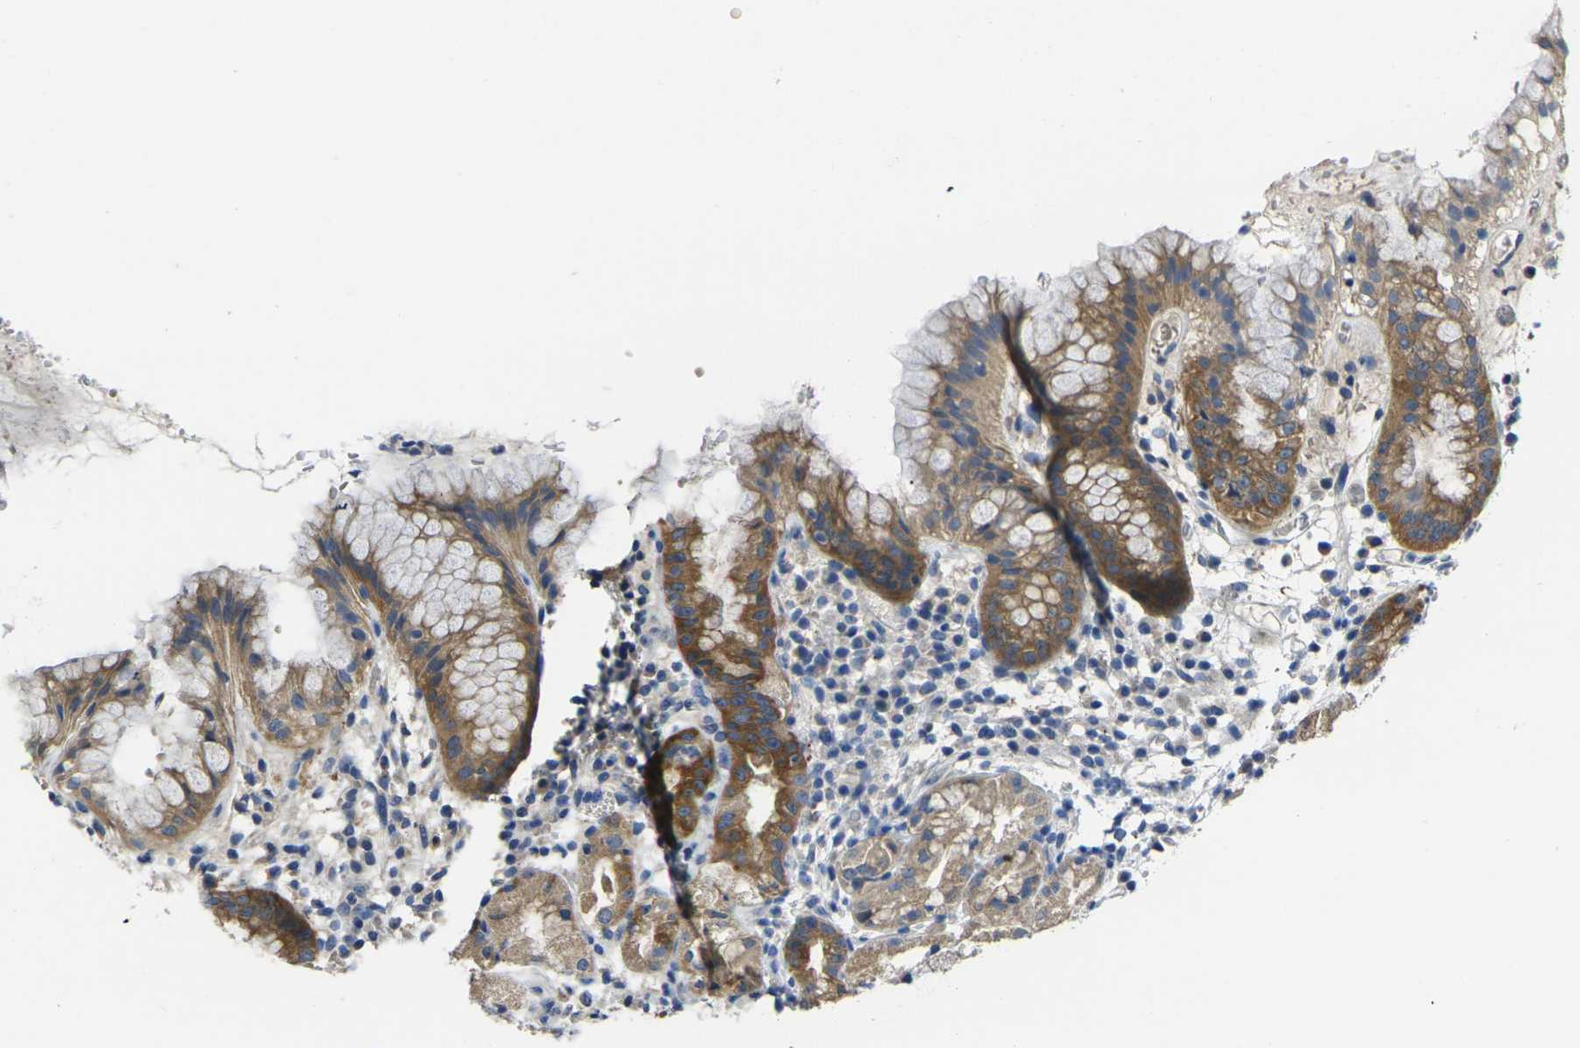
{"staining": {"intensity": "moderate", "quantity": "25%-75%", "location": "cytoplasmic/membranous"}, "tissue": "stomach", "cell_type": "Glandular cells", "image_type": "normal", "snomed": [{"axis": "morphology", "description": "Normal tissue, NOS"}, {"axis": "topography", "description": "Stomach"}, {"axis": "topography", "description": "Stomach, lower"}], "caption": "IHC (DAB (3,3'-diaminobenzidine)) staining of unremarkable human stomach exhibits moderate cytoplasmic/membranous protein positivity in approximately 25%-75% of glandular cells. (IHC, brightfield microscopy, high magnification).", "gene": "GNA12", "patient": {"sex": "female", "age": 75}}